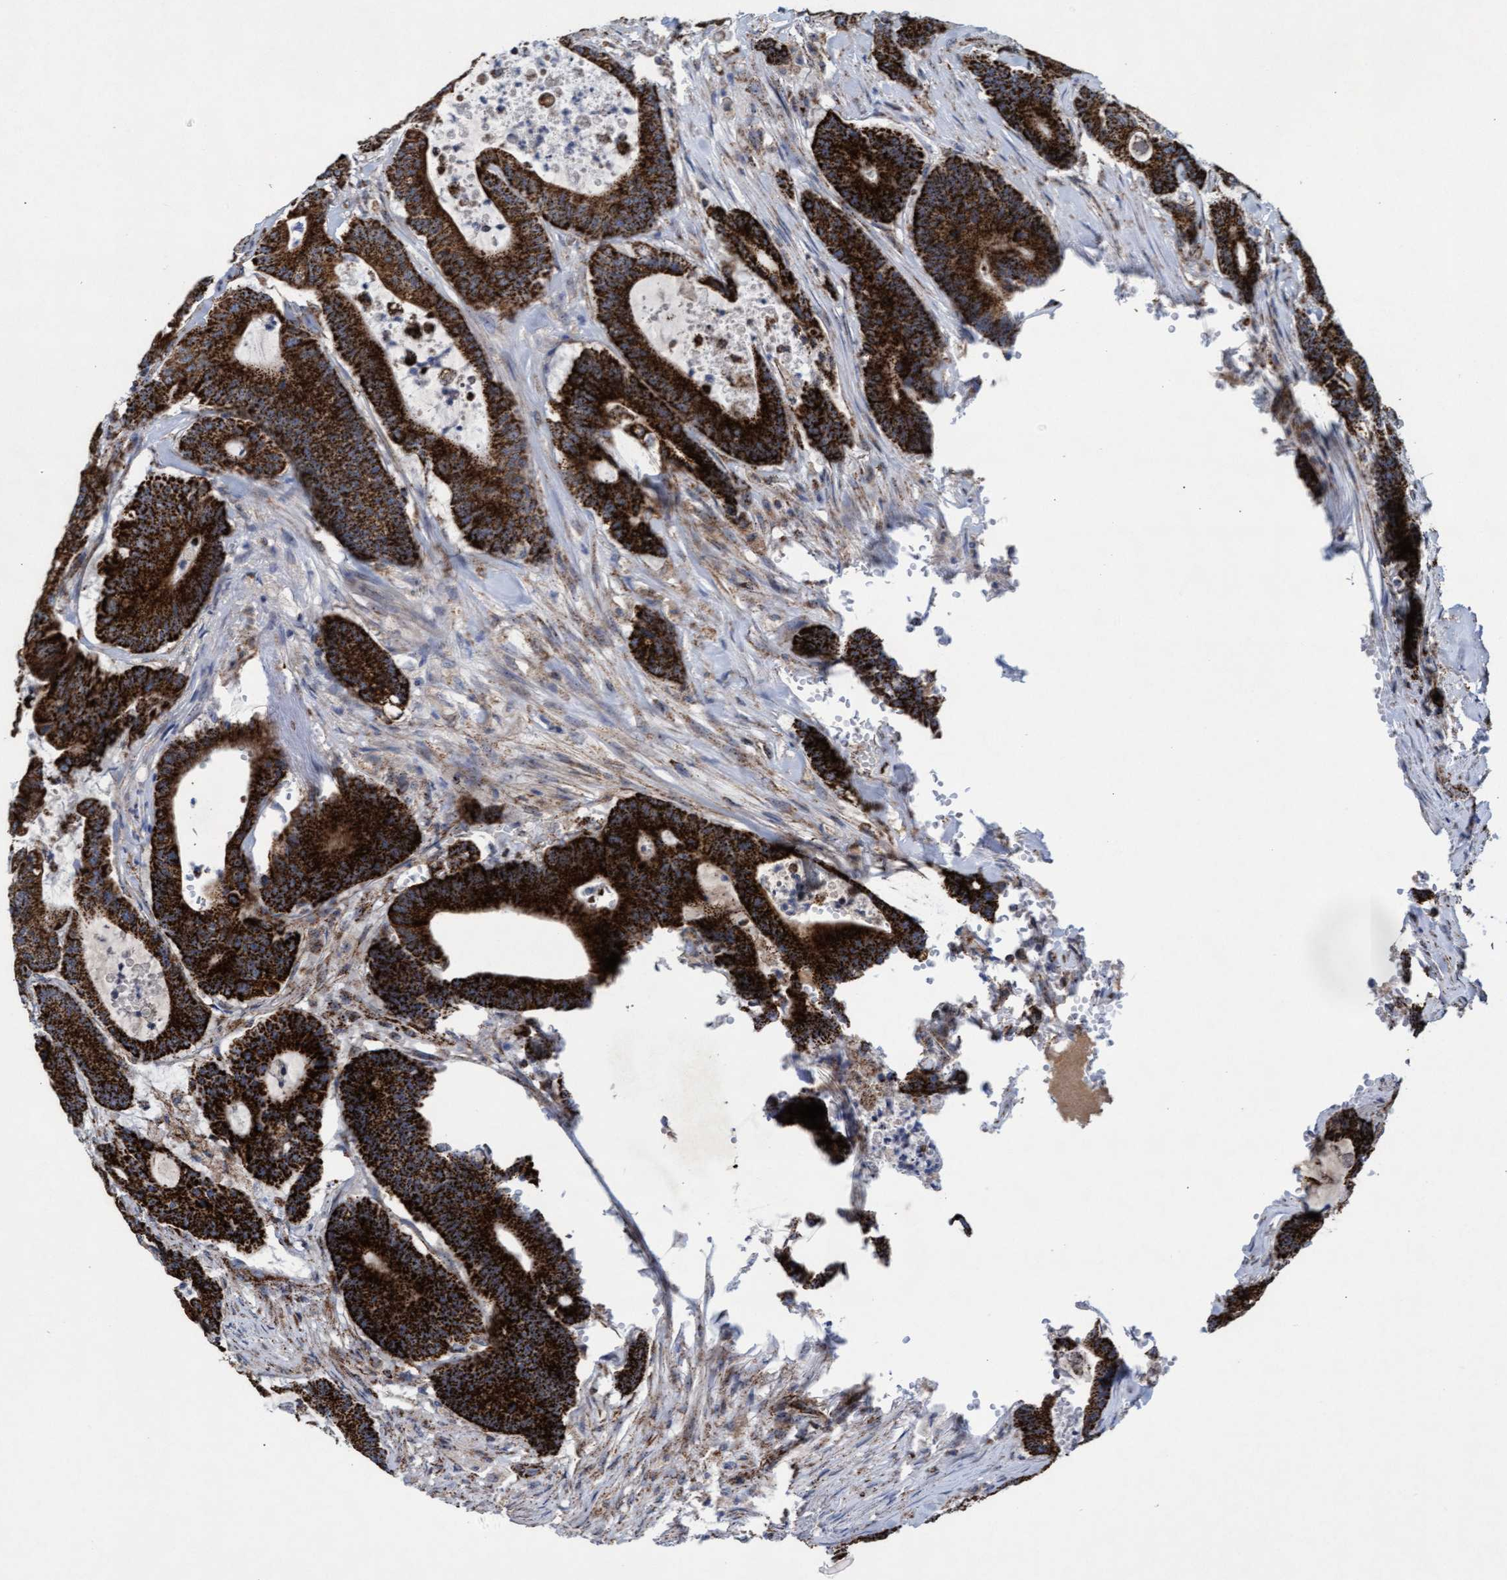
{"staining": {"intensity": "strong", "quantity": ">75%", "location": "cytoplasmic/membranous"}, "tissue": "colorectal cancer", "cell_type": "Tumor cells", "image_type": "cancer", "snomed": [{"axis": "morphology", "description": "Adenocarcinoma, NOS"}, {"axis": "topography", "description": "Colon"}], "caption": "Brown immunohistochemical staining in colorectal cancer (adenocarcinoma) demonstrates strong cytoplasmic/membranous expression in about >75% of tumor cells. (DAB IHC with brightfield microscopy, high magnification).", "gene": "MRPL38", "patient": {"sex": "female", "age": 84}}